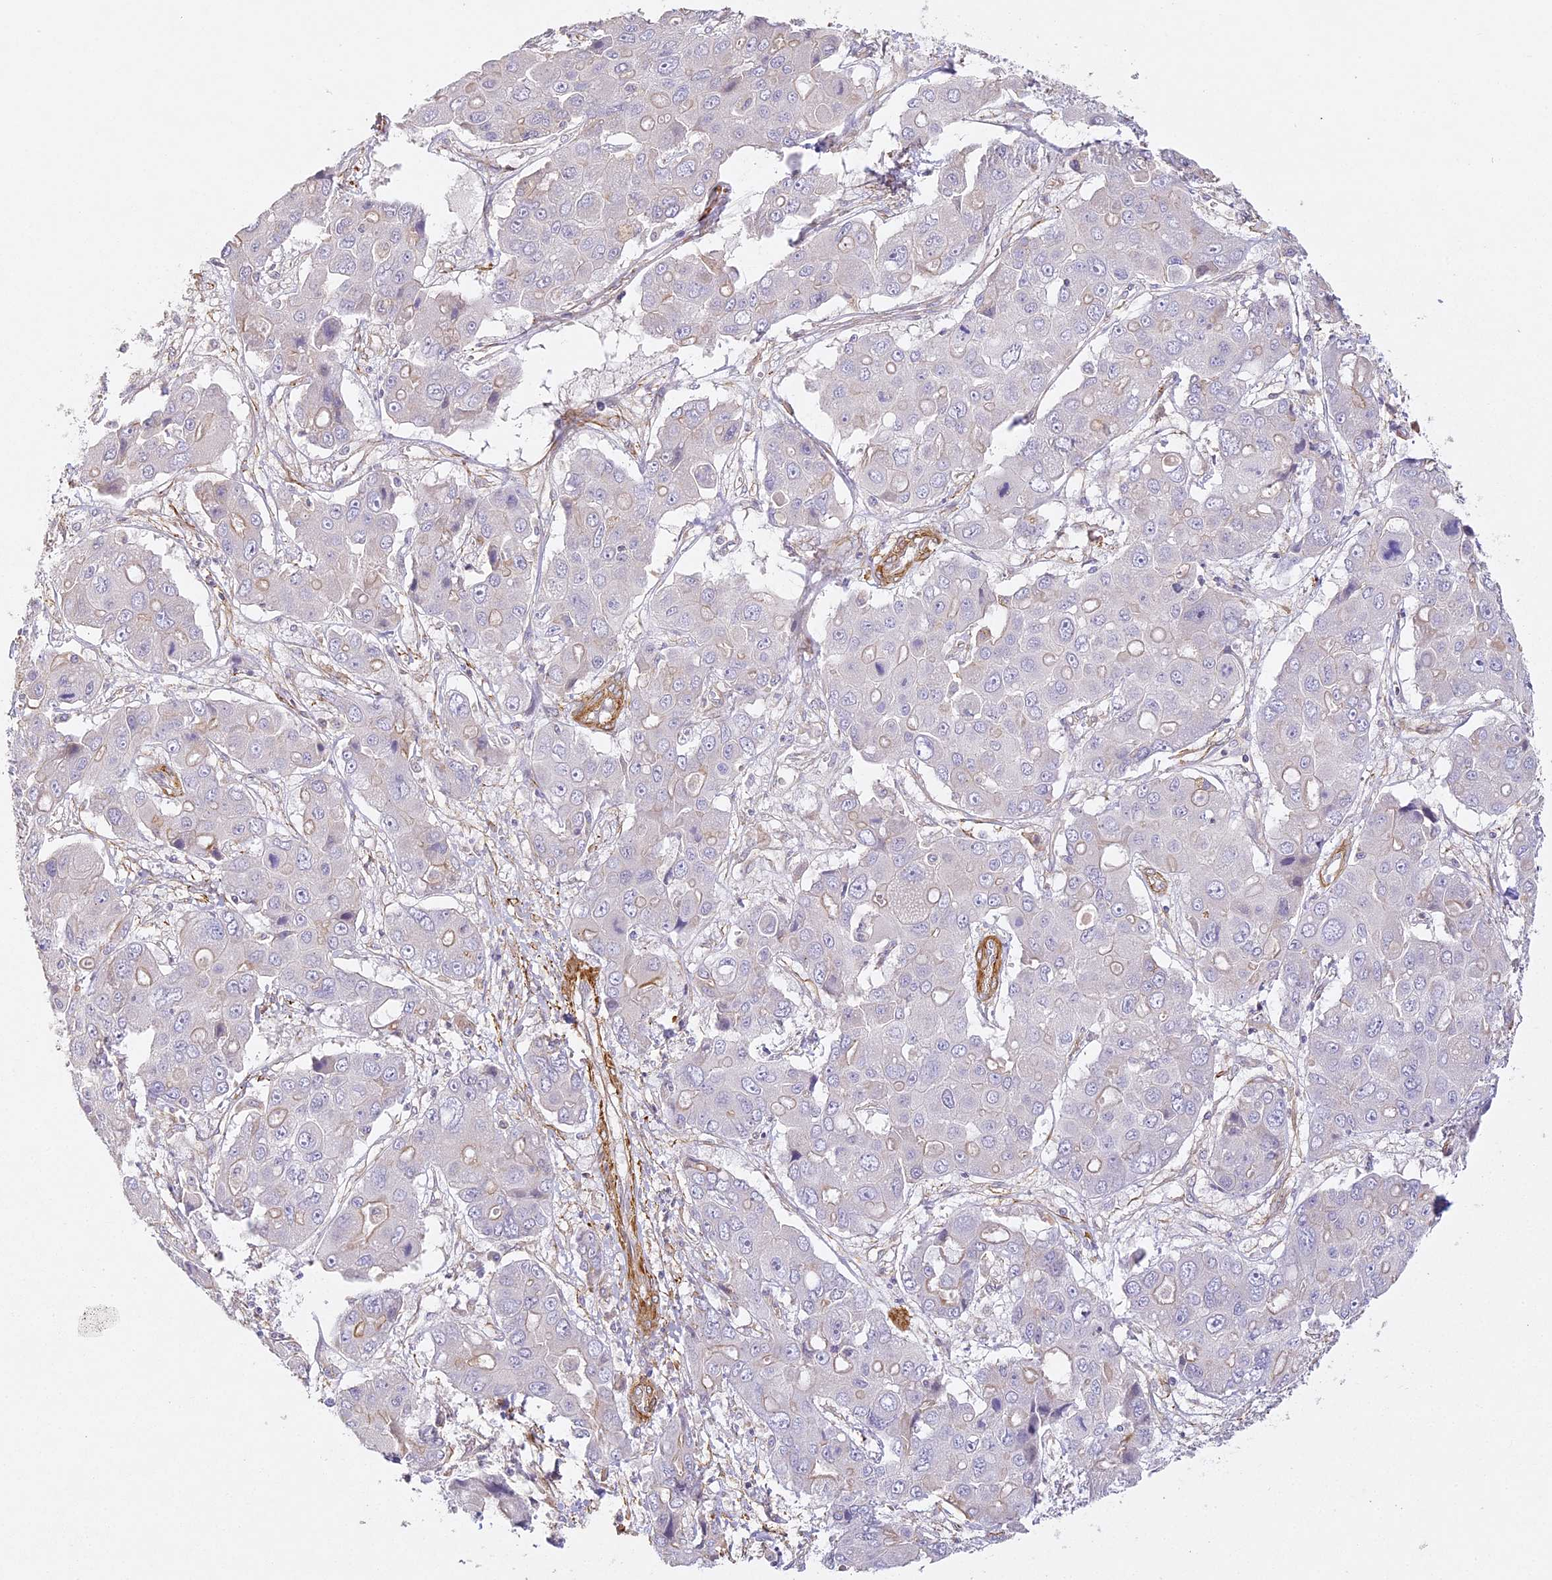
{"staining": {"intensity": "negative", "quantity": "none", "location": "none"}, "tissue": "liver cancer", "cell_type": "Tumor cells", "image_type": "cancer", "snomed": [{"axis": "morphology", "description": "Cholangiocarcinoma"}, {"axis": "topography", "description": "Liver"}], "caption": "There is no significant expression in tumor cells of liver cancer (cholangiocarcinoma).", "gene": "MED28", "patient": {"sex": "male", "age": 67}}